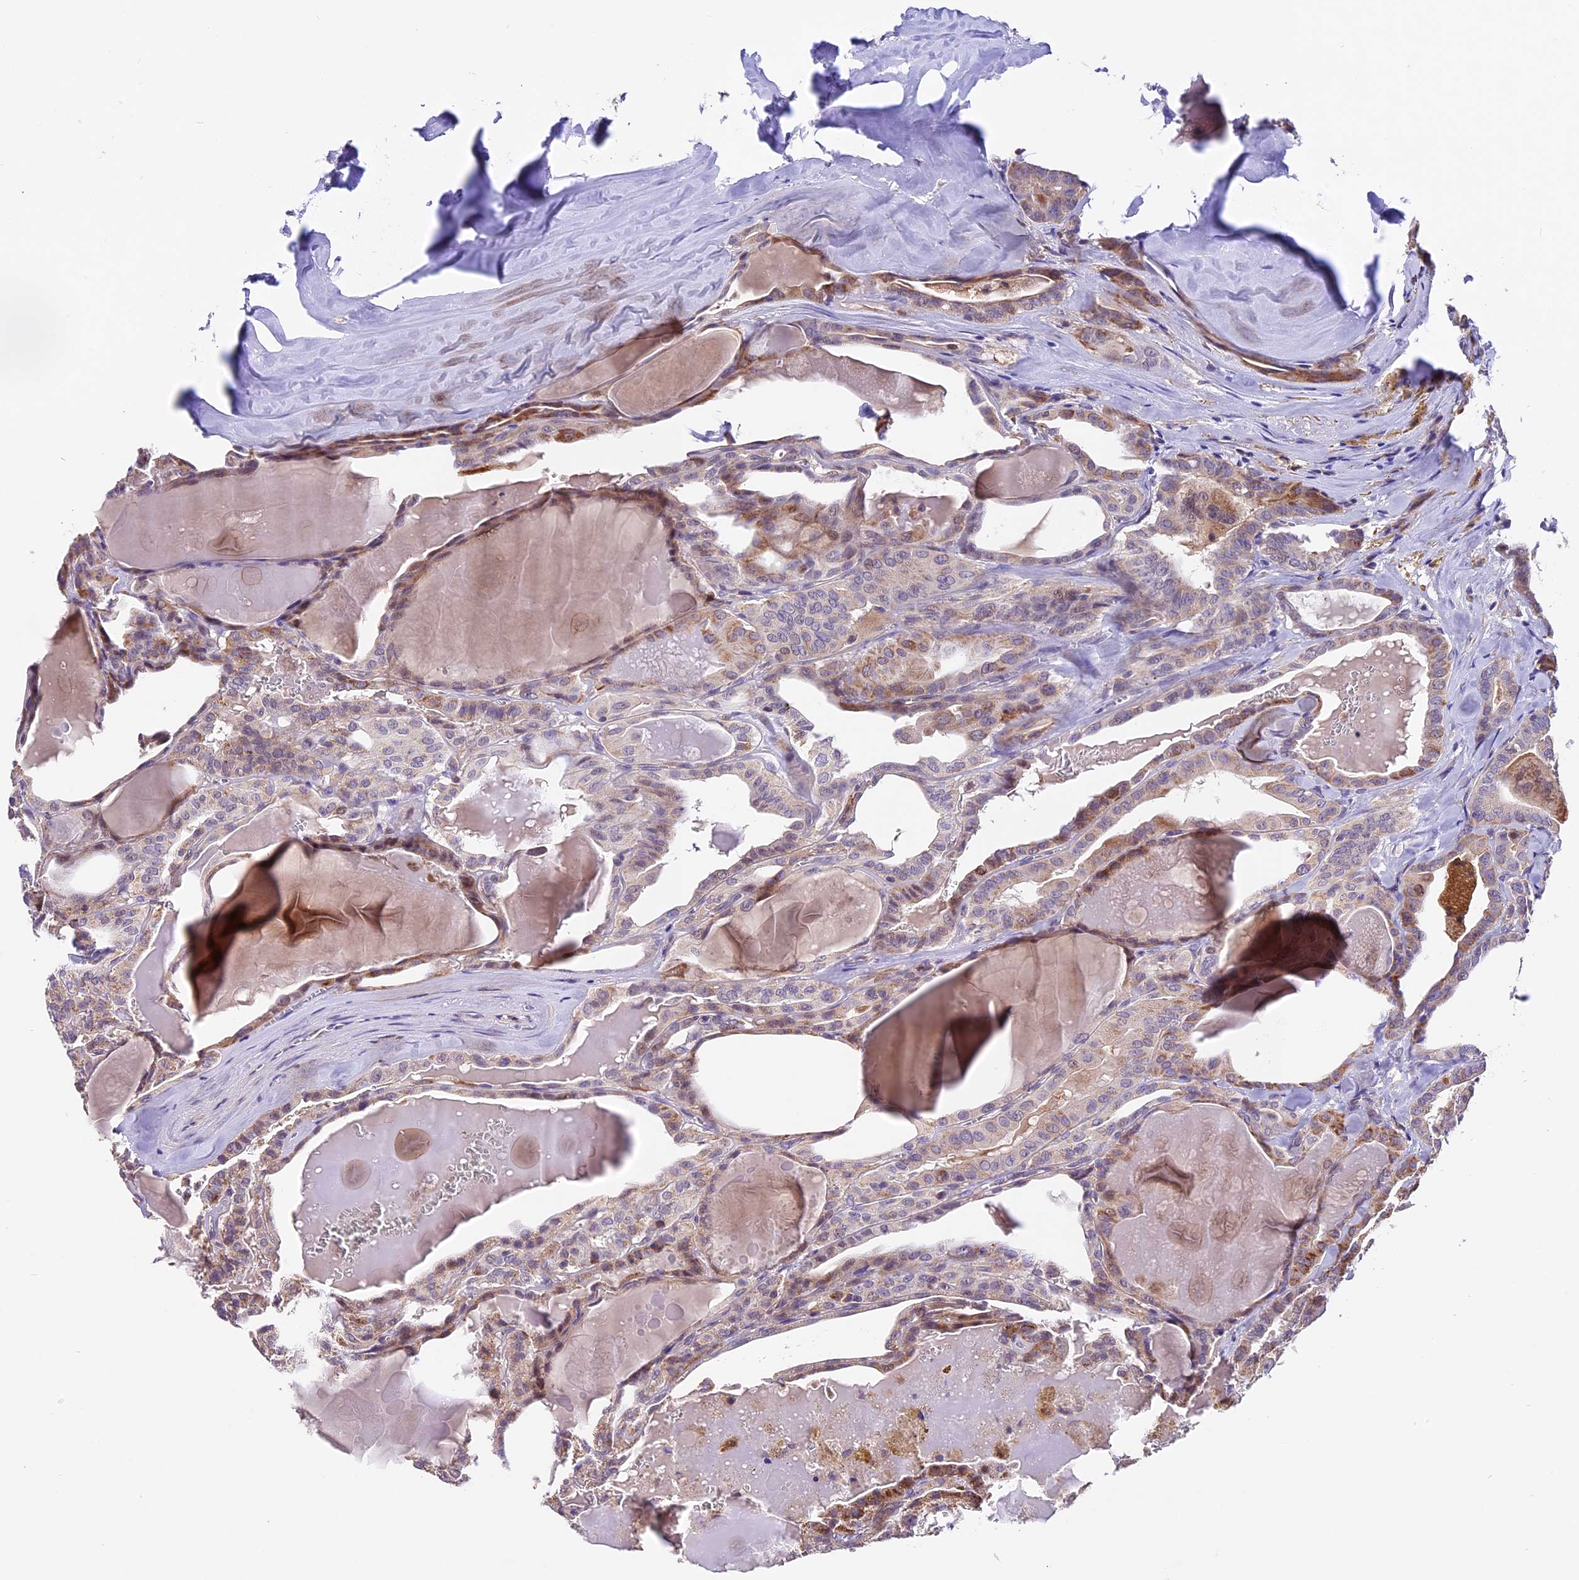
{"staining": {"intensity": "moderate", "quantity": "25%-75%", "location": "cytoplasmic/membranous"}, "tissue": "thyroid cancer", "cell_type": "Tumor cells", "image_type": "cancer", "snomed": [{"axis": "morphology", "description": "Papillary adenocarcinoma, NOS"}, {"axis": "topography", "description": "Thyroid gland"}], "caption": "This micrograph exhibits thyroid papillary adenocarcinoma stained with immunohistochemistry (IHC) to label a protein in brown. The cytoplasmic/membranous of tumor cells show moderate positivity for the protein. Nuclei are counter-stained blue.", "gene": "DDX28", "patient": {"sex": "male", "age": 52}}